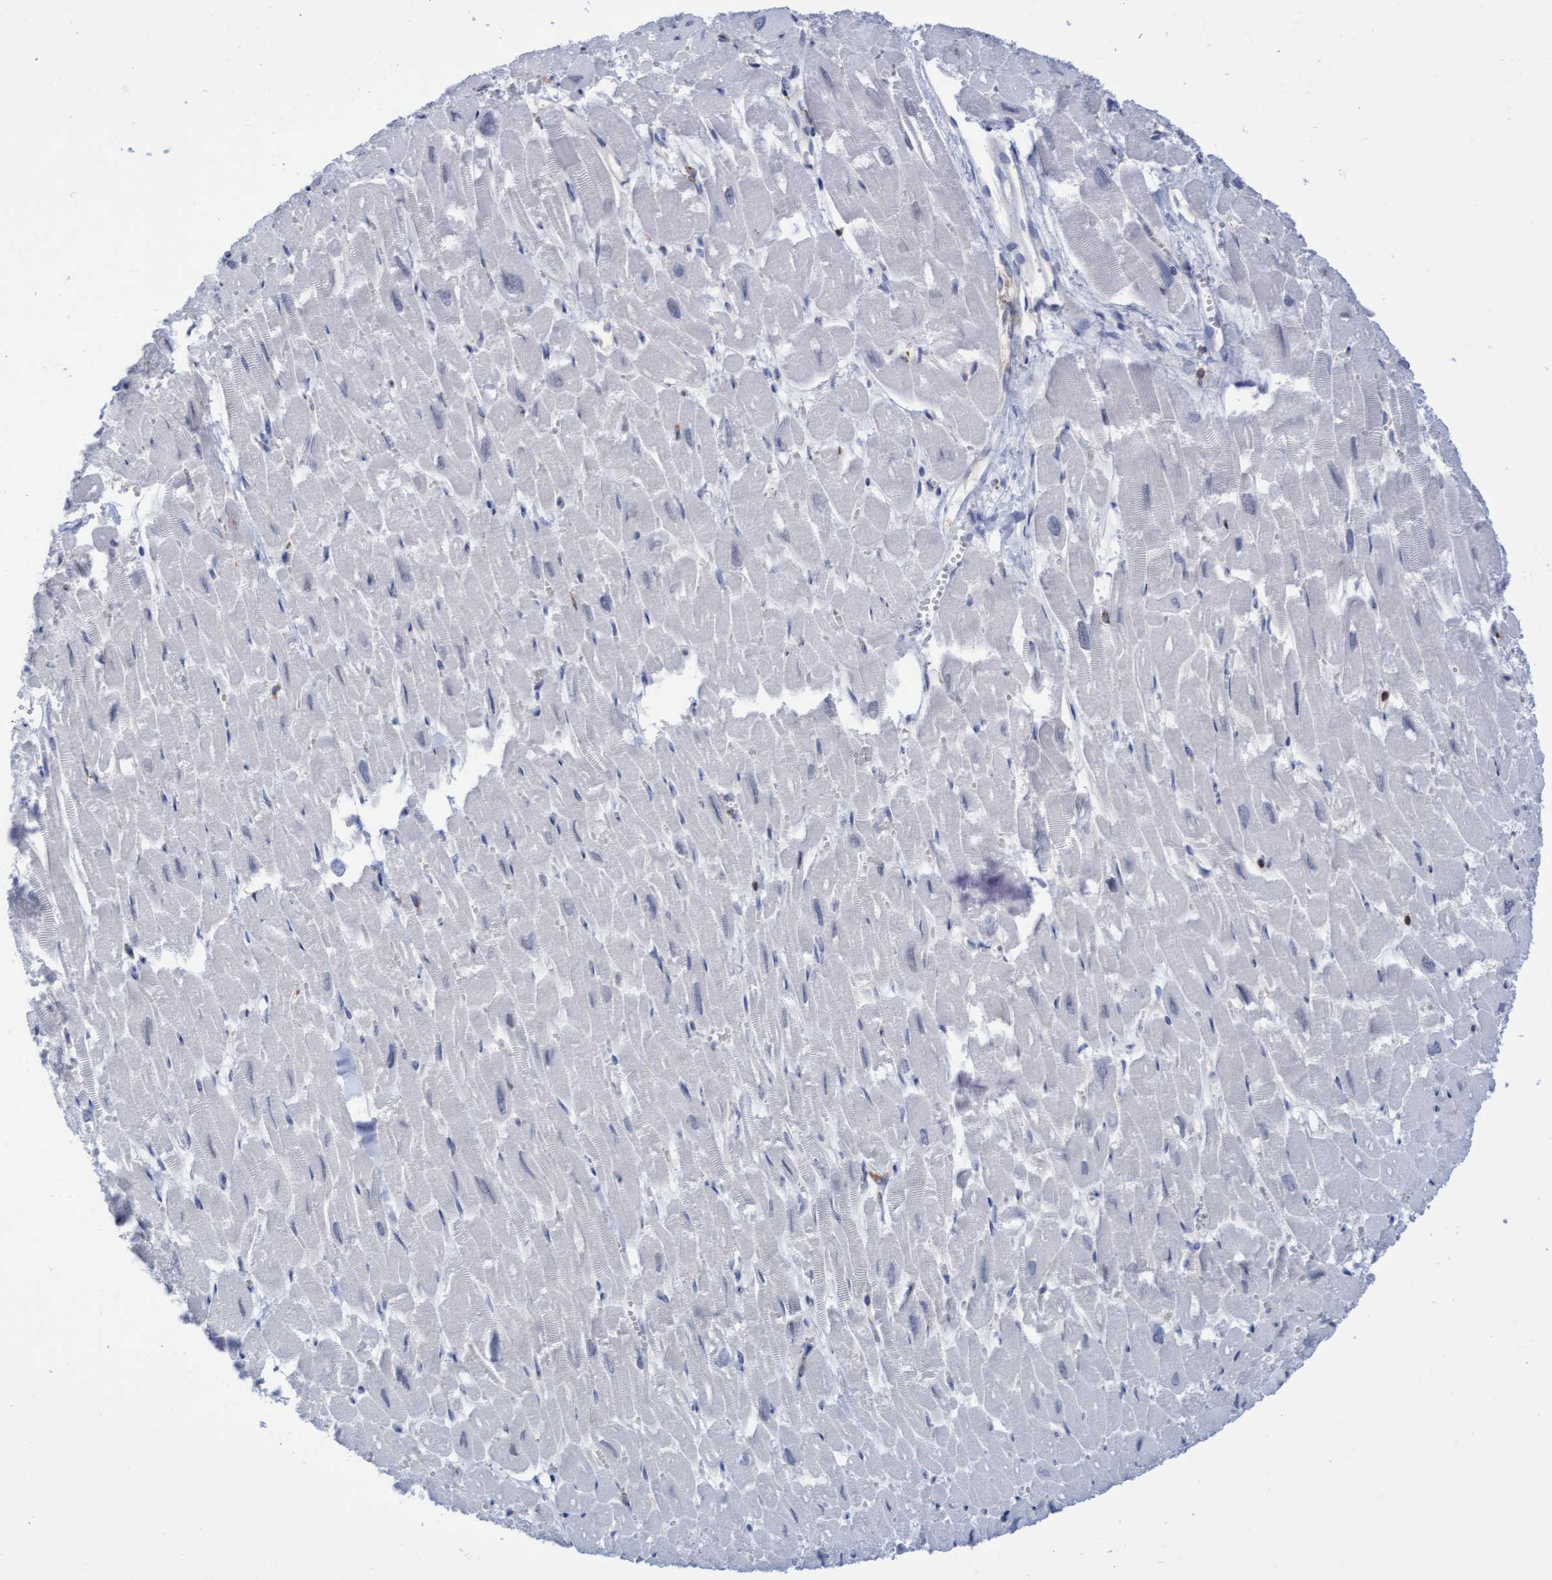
{"staining": {"intensity": "negative", "quantity": "none", "location": "none"}, "tissue": "heart muscle", "cell_type": "Cardiomyocytes", "image_type": "normal", "snomed": [{"axis": "morphology", "description": "Normal tissue, NOS"}, {"axis": "topography", "description": "Heart"}], "caption": "Image shows no significant protein positivity in cardiomyocytes of unremarkable heart muscle.", "gene": "FNBP1", "patient": {"sex": "male", "age": 54}}